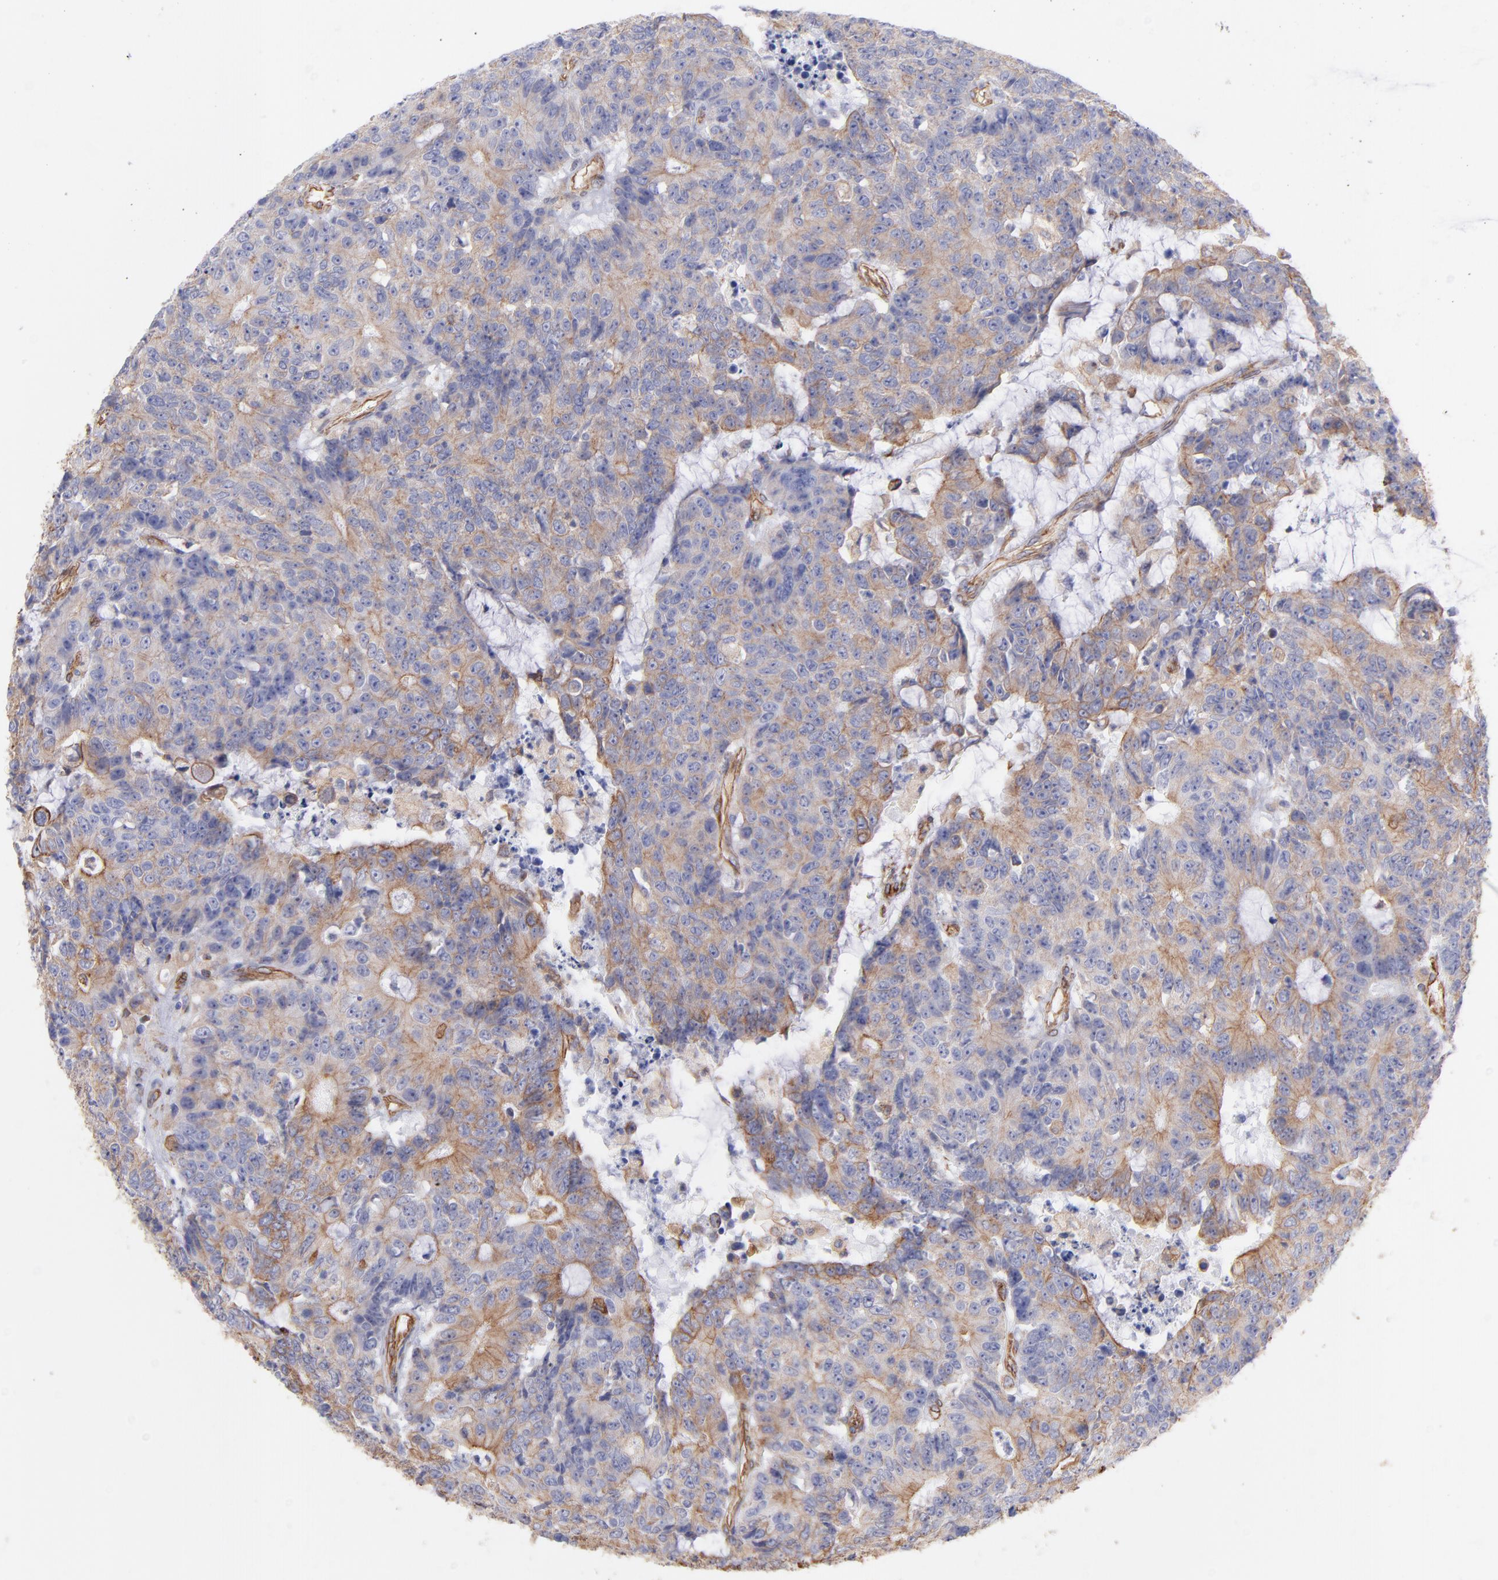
{"staining": {"intensity": "weak", "quantity": ">75%", "location": "cytoplasmic/membranous"}, "tissue": "colorectal cancer", "cell_type": "Tumor cells", "image_type": "cancer", "snomed": [{"axis": "morphology", "description": "Adenocarcinoma, NOS"}, {"axis": "topography", "description": "Colon"}], "caption": "Immunohistochemistry (IHC) histopathology image of neoplastic tissue: colorectal cancer stained using immunohistochemistry (IHC) displays low levels of weak protein expression localized specifically in the cytoplasmic/membranous of tumor cells, appearing as a cytoplasmic/membranous brown color.", "gene": "PLEC", "patient": {"sex": "female", "age": 86}}